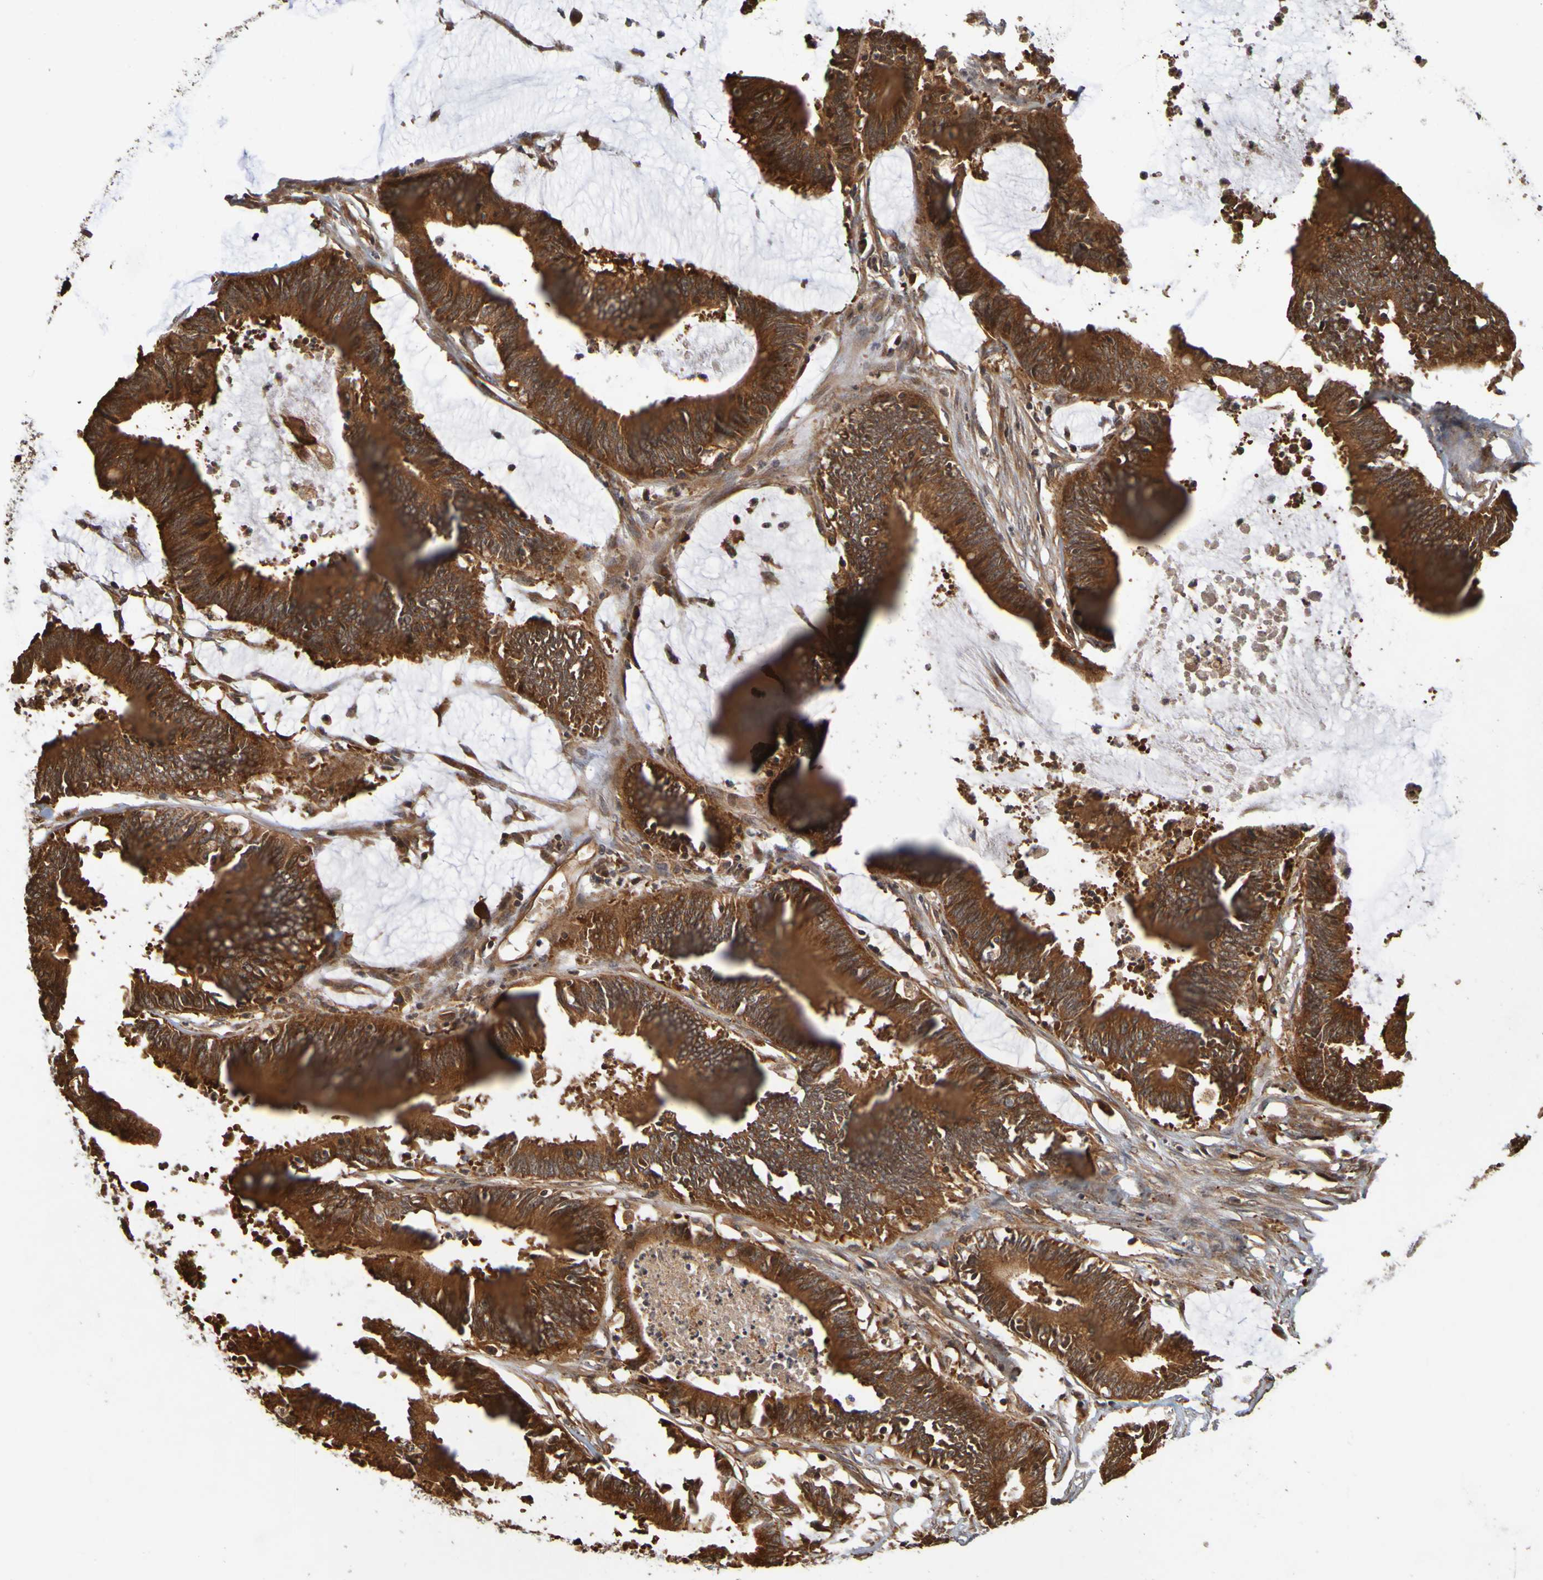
{"staining": {"intensity": "strong", "quantity": ">75%", "location": "cytoplasmic/membranous"}, "tissue": "colorectal cancer", "cell_type": "Tumor cells", "image_type": "cancer", "snomed": [{"axis": "morphology", "description": "Adenocarcinoma, NOS"}, {"axis": "topography", "description": "Rectum"}], "caption": "The photomicrograph exhibits a brown stain indicating the presence of a protein in the cytoplasmic/membranous of tumor cells in colorectal cancer. (IHC, brightfield microscopy, high magnification).", "gene": "OCRL", "patient": {"sex": "female", "age": 66}}